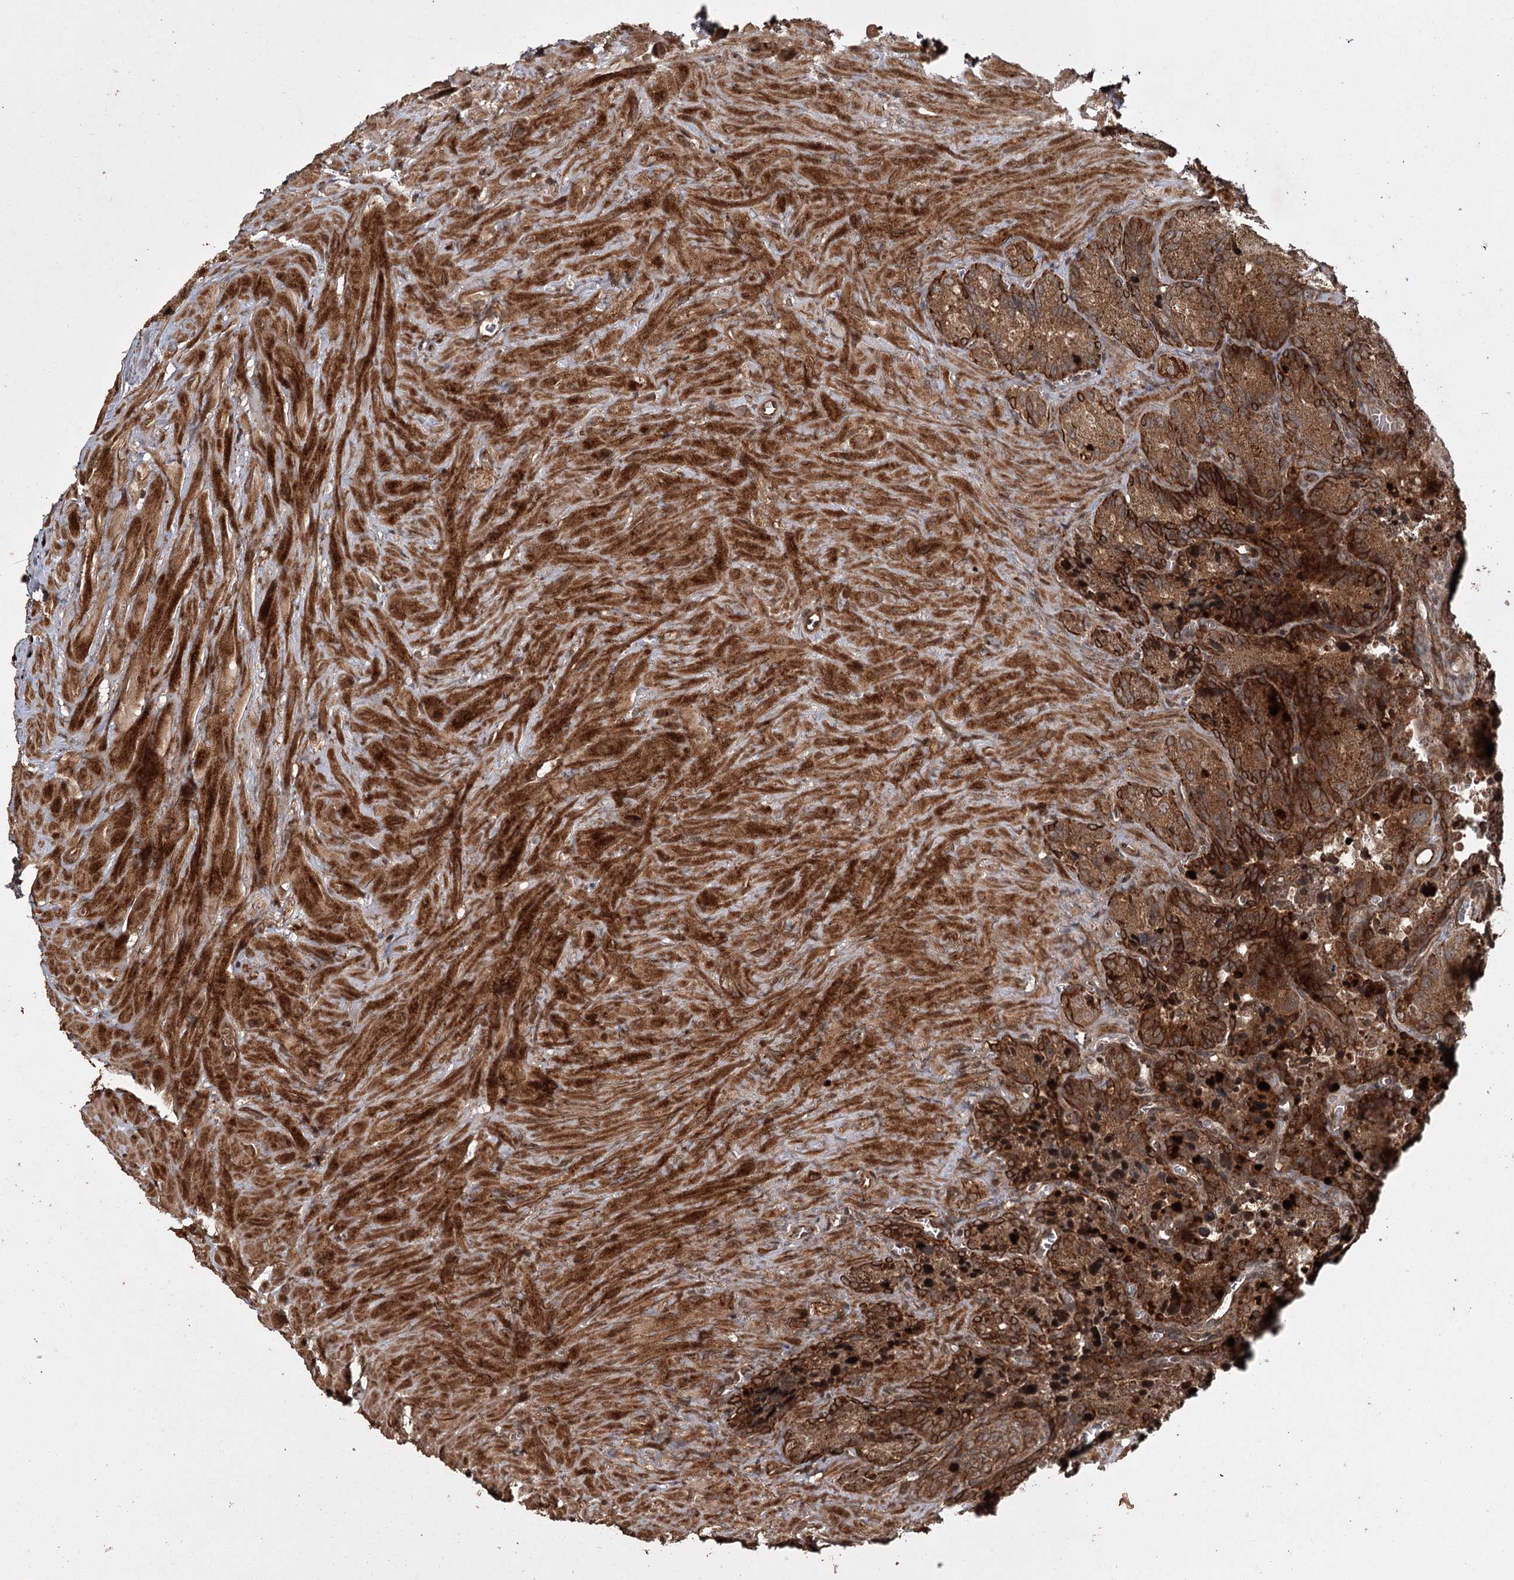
{"staining": {"intensity": "strong", "quantity": ">75%", "location": "cytoplasmic/membranous"}, "tissue": "seminal vesicle", "cell_type": "Glandular cells", "image_type": "normal", "snomed": [{"axis": "morphology", "description": "Normal tissue, NOS"}, {"axis": "topography", "description": "Seminal veicle"}], "caption": "Protein analysis of normal seminal vesicle exhibits strong cytoplasmic/membranous positivity in approximately >75% of glandular cells. Immunohistochemistry (ihc) stains the protein of interest in brown and the nuclei are stained blue.", "gene": "RPAP3", "patient": {"sex": "male", "age": 62}}